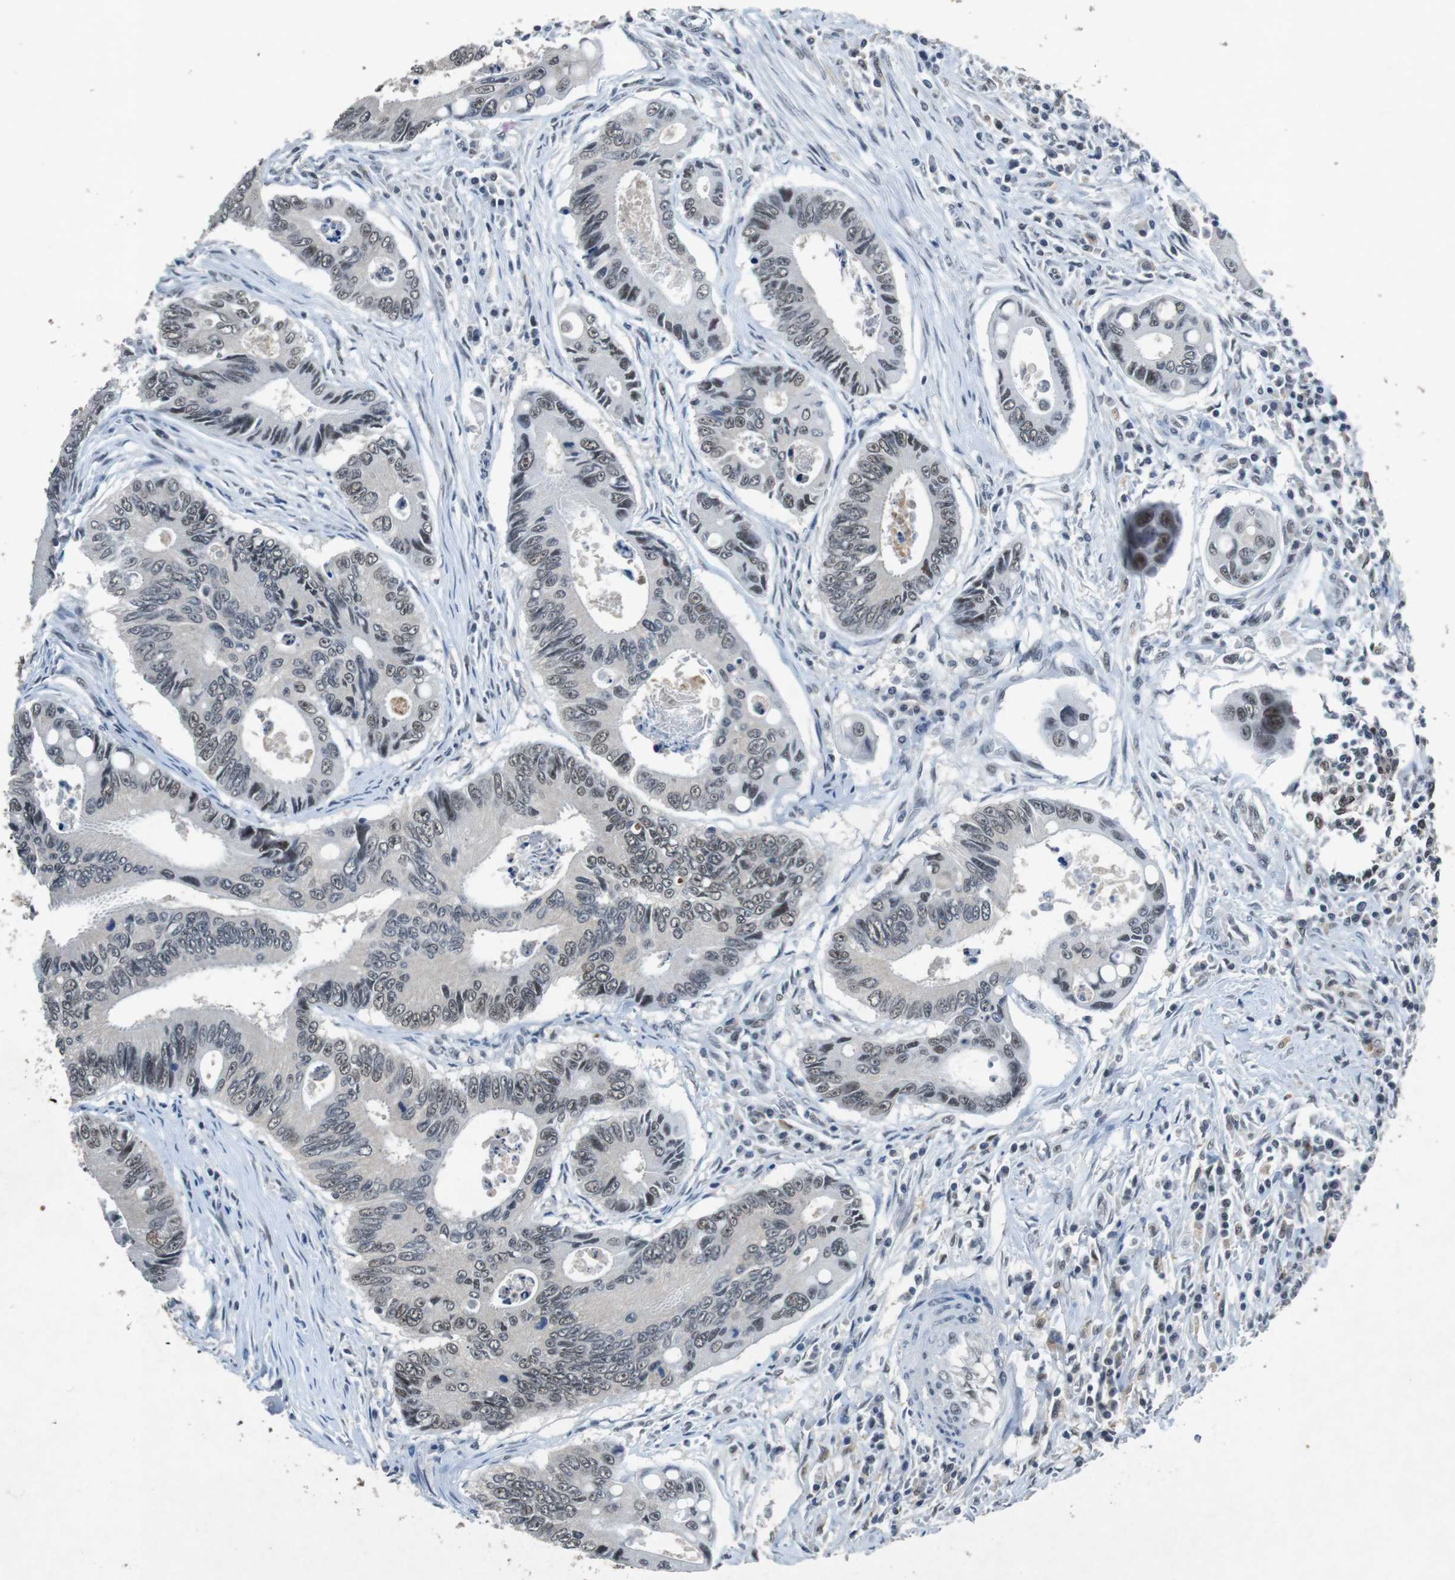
{"staining": {"intensity": "weak", "quantity": "25%-75%", "location": "nuclear"}, "tissue": "colorectal cancer", "cell_type": "Tumor cells", "image_type": "cancer", "snomed": [{"axis": "morphology", "description": "Inflammation, NOS"}, {"axis": "morphology", "description": "Adenocarcinoma, NOS"}, {"axis": "topography", "description": "Colon"}], "caption": "Weak nuclear positivity for a protein is present in approximately 25%-75% of tumor cells of colorectal adenocarcinoma using IHC.", "gene": "USP7", "patient": {"sex": "male", "age": 72}}